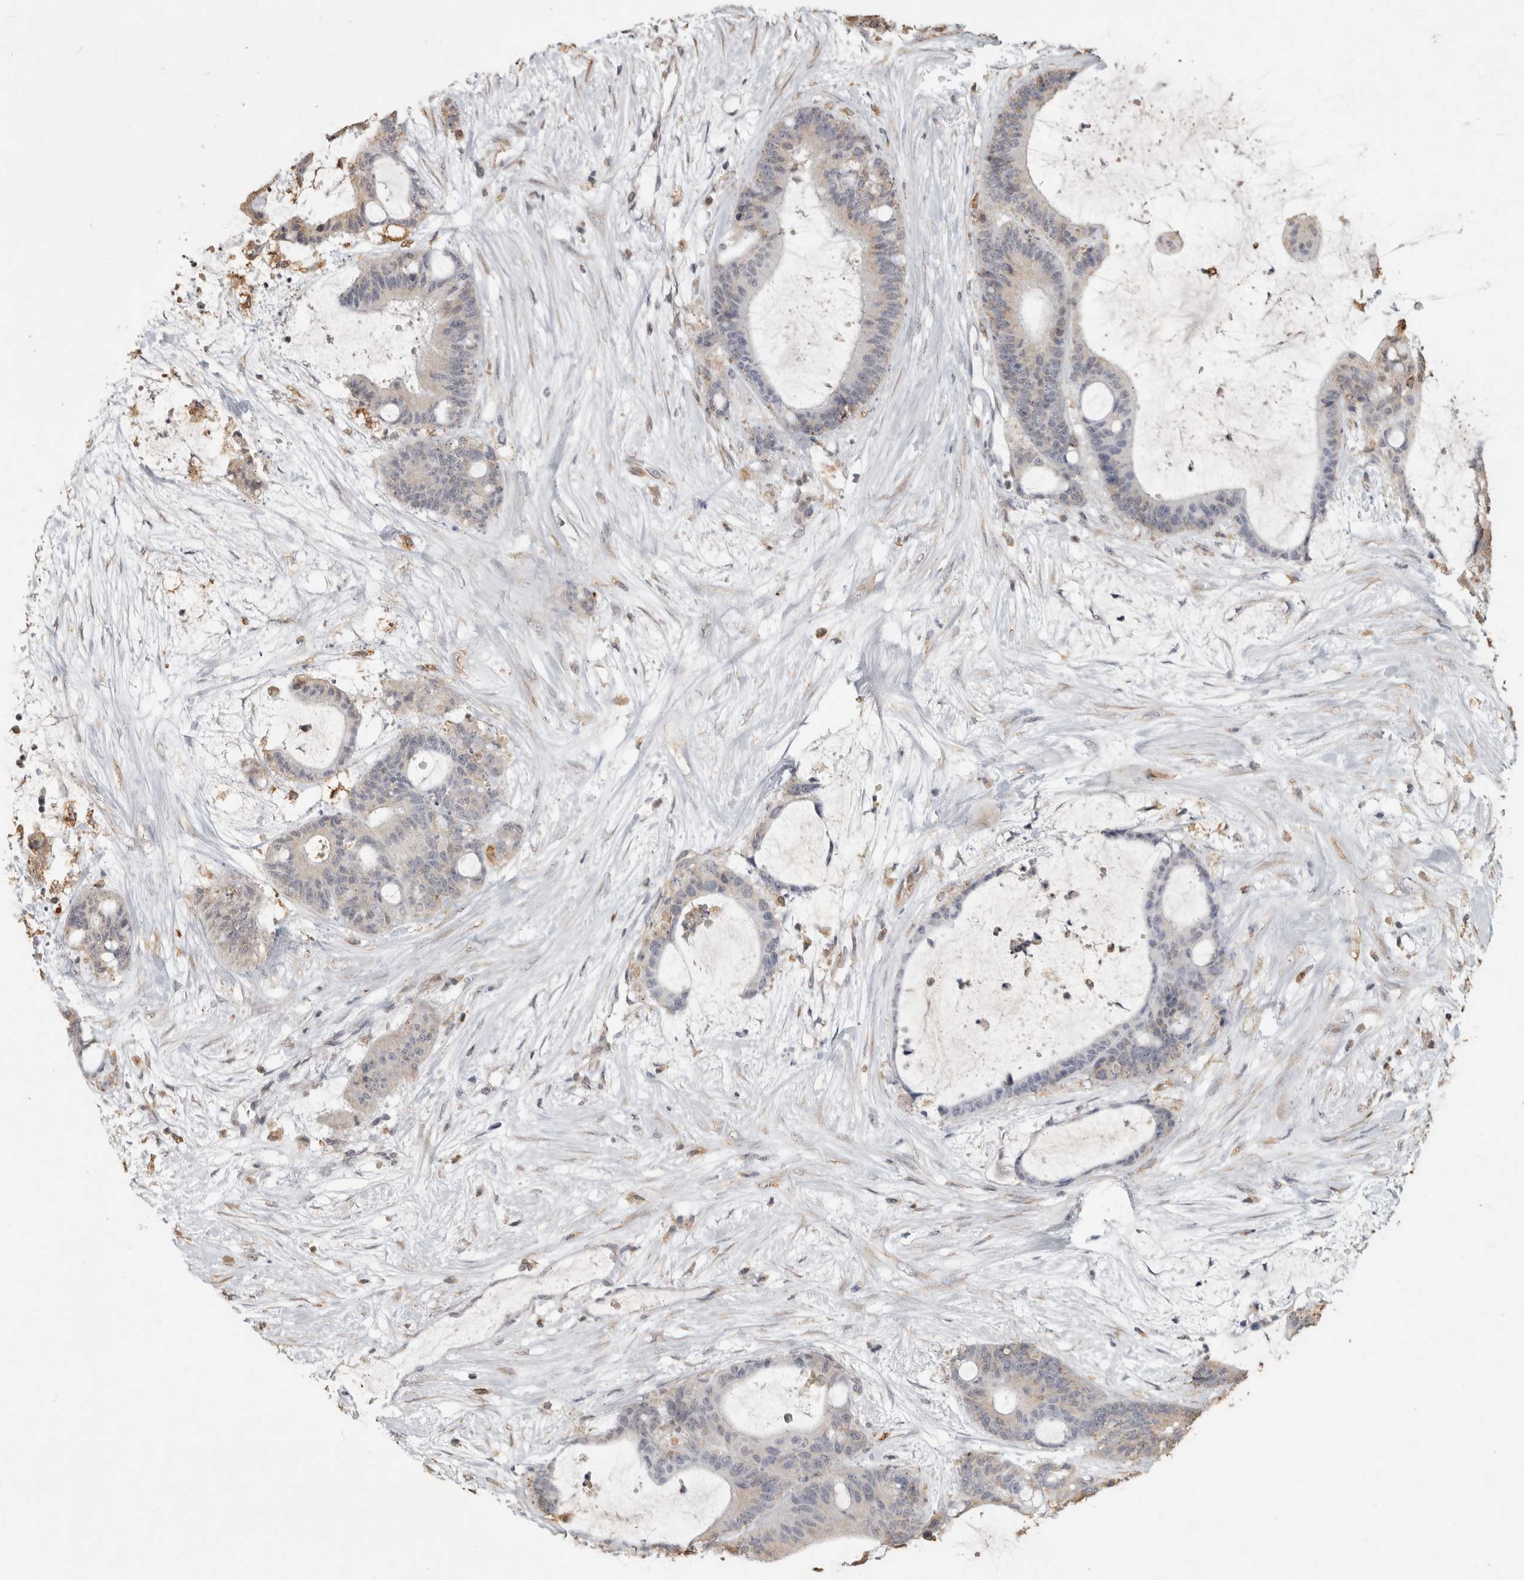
{"staining": {"intensity": "negative", "quantity": "none", "location": "none"}, "tissue": "liver cancer", "cell_type": "Tumor cells", "image_type": "cancer", "snomed": [{"axis": "morphology", "description": "Cholangiocarcinoma"}, {"axis": "topography", "description": "Liver"}], "caption": "Immunohistochemistry photomicrograph of neoplastic tissue: cholangiocarcinoma (liver) stained with DAB (3,3'-diaminobenzidine) displays no significant protein expression in tumor cells. Nuclei are stained in blue.", "gene": "REPS2", "patient": {"sex": "female", "age": 73}}